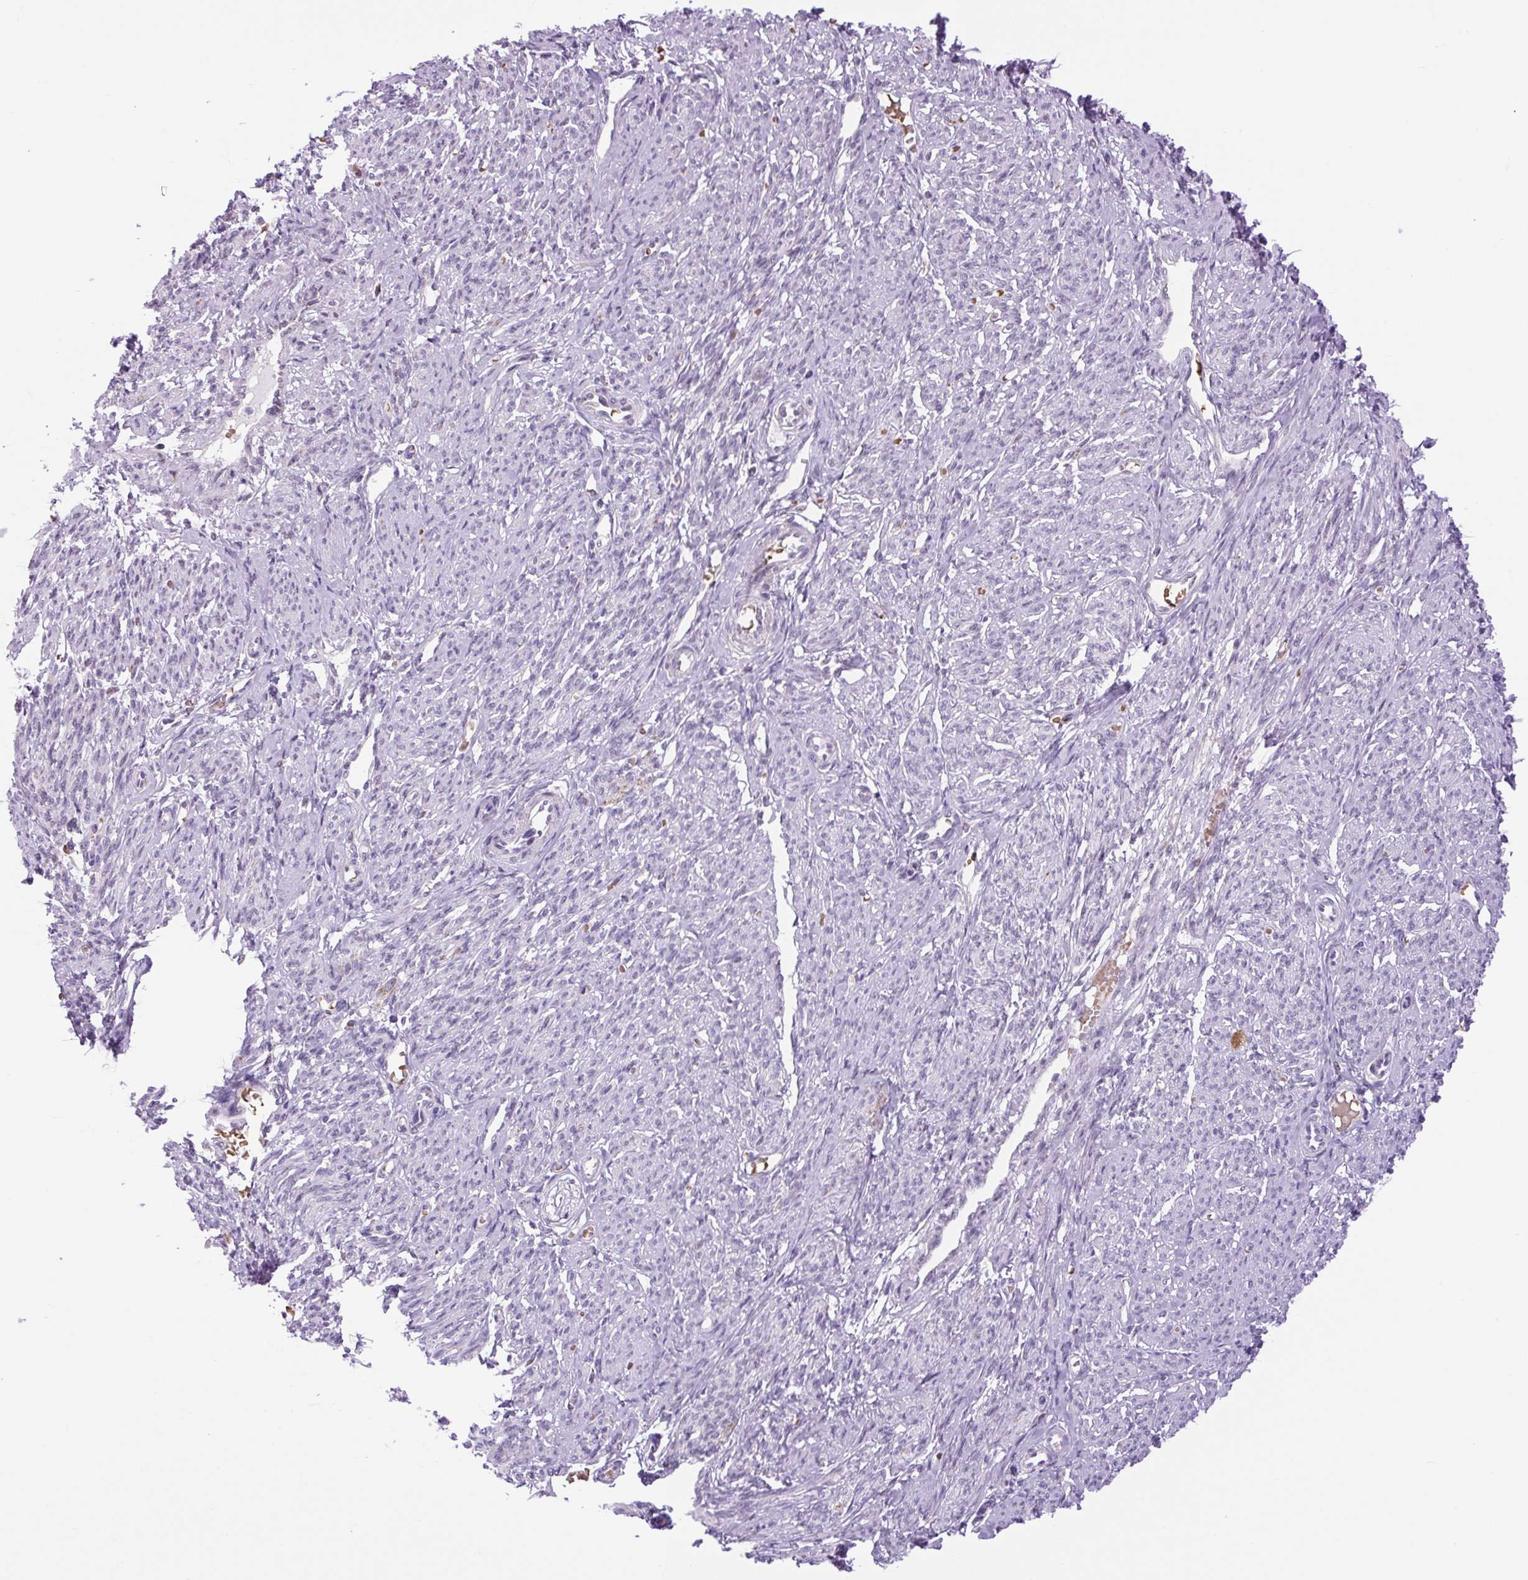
{"staining": {"intensity": "negative", "quantity": "none", "location": "none"}, "tissue": "smooth muscle", "cell_type": "Smooth muscle cells", "image_type": "normal", "snomed": [{"axis": "morphology", "description": "Normal tissue, NOS"}, {"axis": "topography", "description": "Smooth muscle"}], "caption": "DAB immunohistochemical staining of benign smooth muscle shows no significant positivity in smooth muscle cells. Brightfield microscopy of immunohistochemistry (IHC) stained with DAB (3,3'-diaminobenzidine) (brown) and hematoxylin (blue), captured at high magnification.", "gene": "SCO2", "patient": {"sex": "female", "age": 65}}